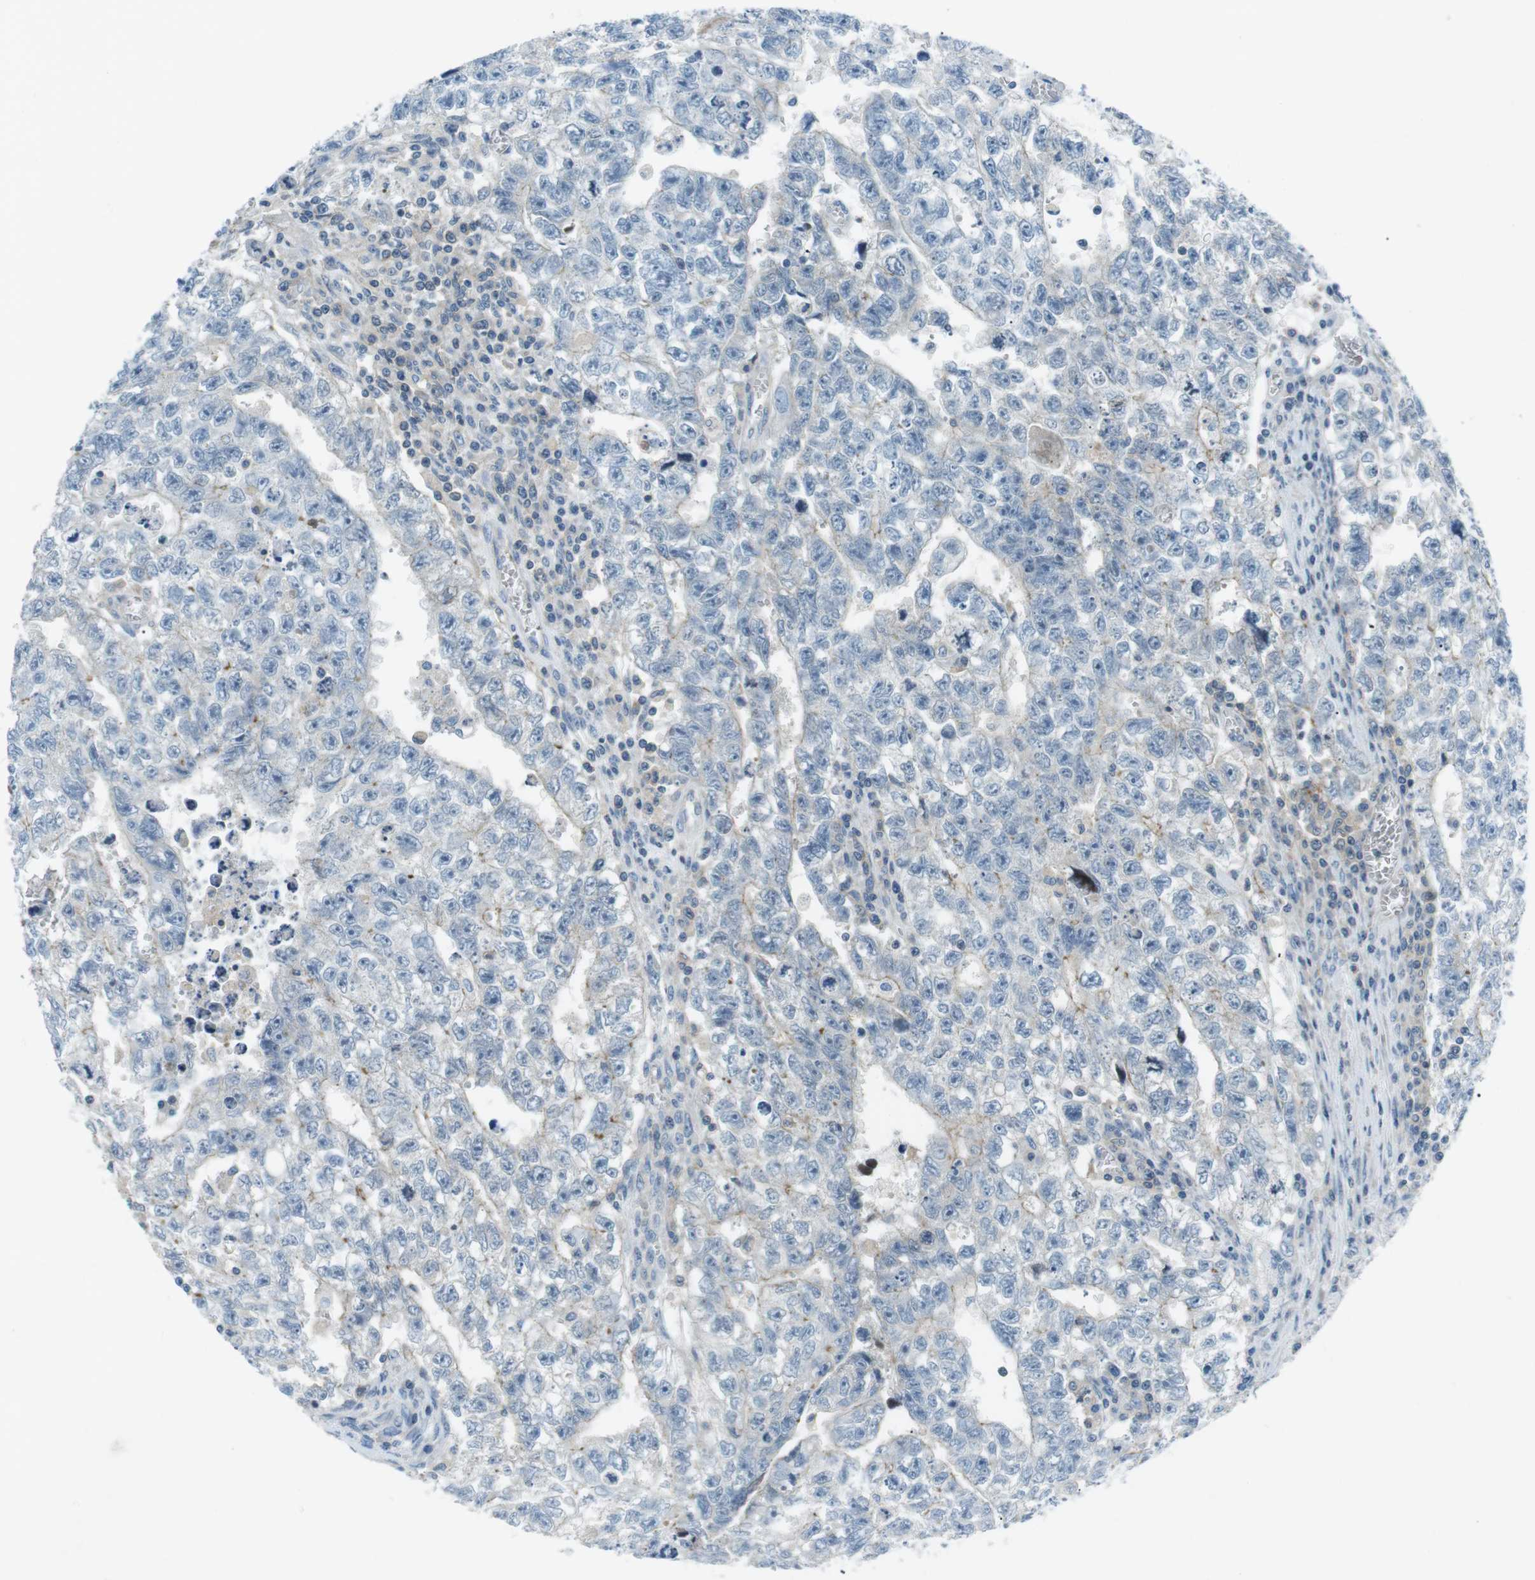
{"staining": {"intensity": "negative", "quantity": "none", "location": "none"}, "tissue": "testis cancer", "cell_type": "Tumor cells", "image_type": "cancer", "snomed": [{"axis": "morphology", "description": "Seminoma, NOS"}, {"axis": "morphology", "description": "Carcinoma, Embryonal, NOS"}, {"axis": "topography", "description": "Testis"}], "caption": "This is an IHC micrograph of seminoma (testis). There is no staining in tumor cells.", "gene": "ARVCF", "patient": {"sex": "male", "age": 38}}